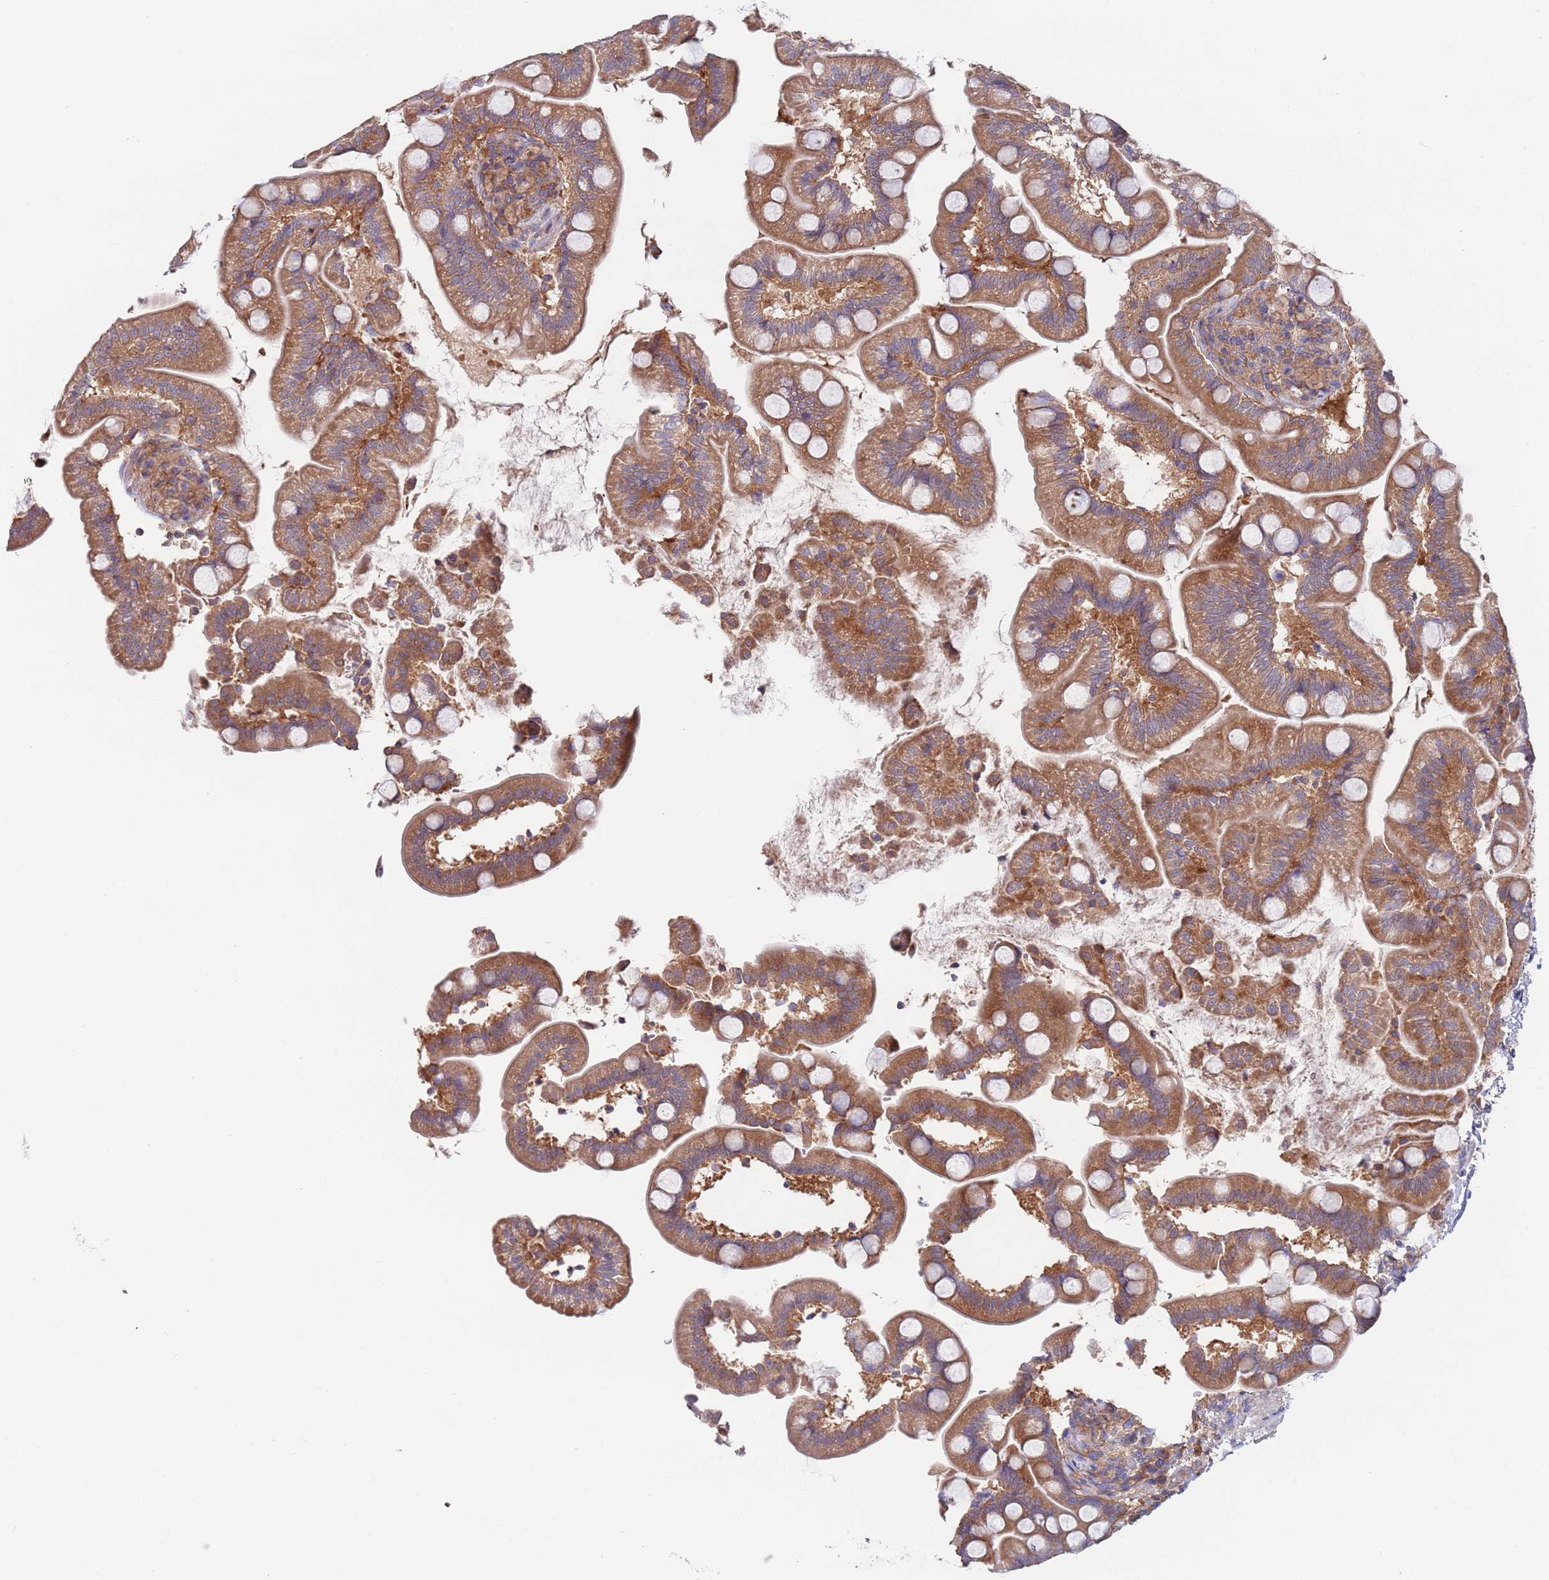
{"staining": {"intensity": "strong", "quantity": ">75%", "location": "cytoplasmic/membranous"}, "tissue": "small intestine", "cell_type": "Glandular cells", "image_type": "normal", "snomed": [{"axis": "morphology", "description": "Normal tissue, NOS"}, {"axis": "topography", "description": "Small intestine"}], "caption": "Immunohistochemical staining of unremarkable human small intestine reveals high levels of strong cytoplasmic/membranous positivity in approximately >75% of glandular cells.", "gene": "EIF3F", "patient": {"sex": "female", "age": 64}}